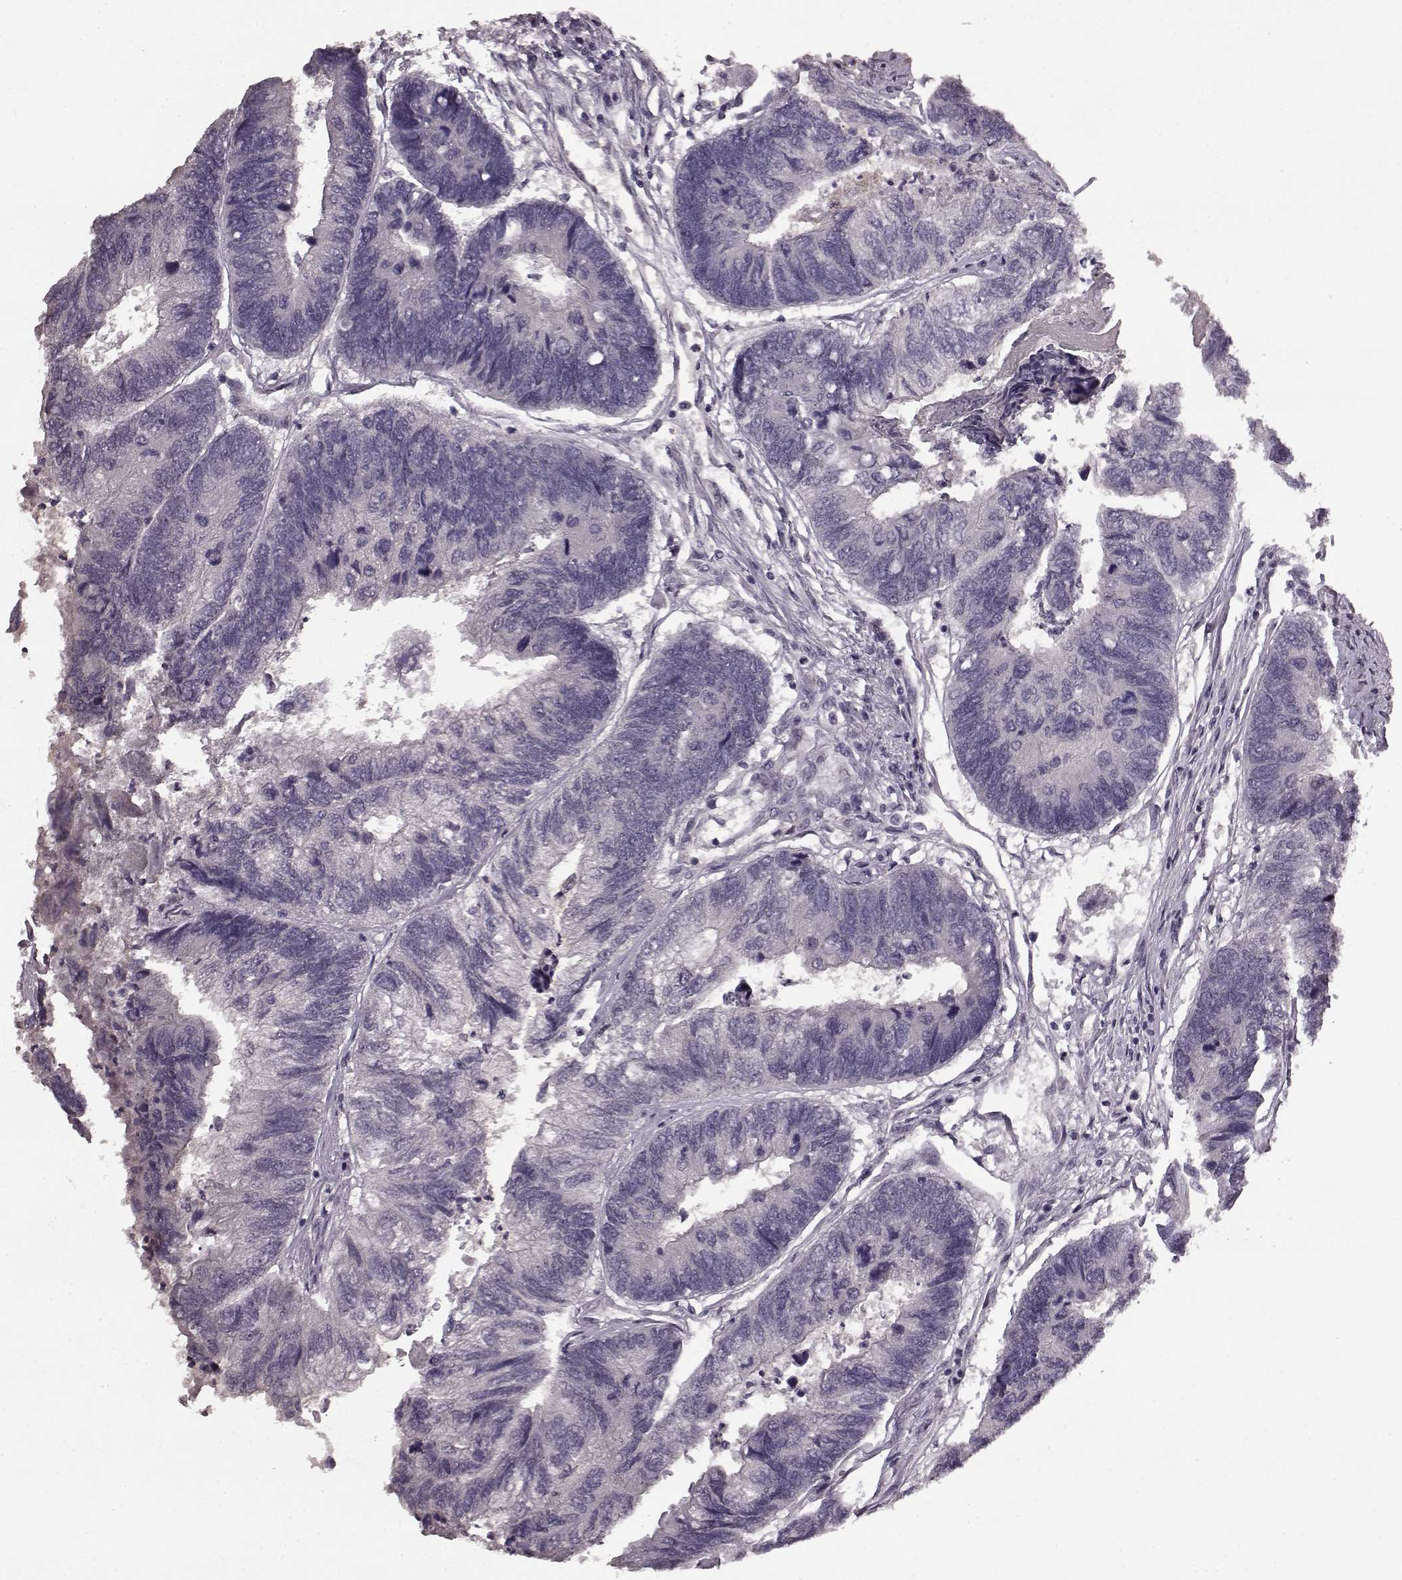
{"staining": {"intensity": "negative", "quantity": "none", "location": "none"}, "tissue": "colorectal cancer", "cell_type": "Tumor cells", "image_type": "cancer", "snomed": [{"axis": "morphology", "description": "Adenocarcinoma, NOS"}, {"axis": "topography", "description": "Colon"}], "caption": "Tumor cells show no significant protein staining in colorectal adenocarcinoma.", "gene": "SLC52A3", "patient": {"sex": "female", "age": 67}}